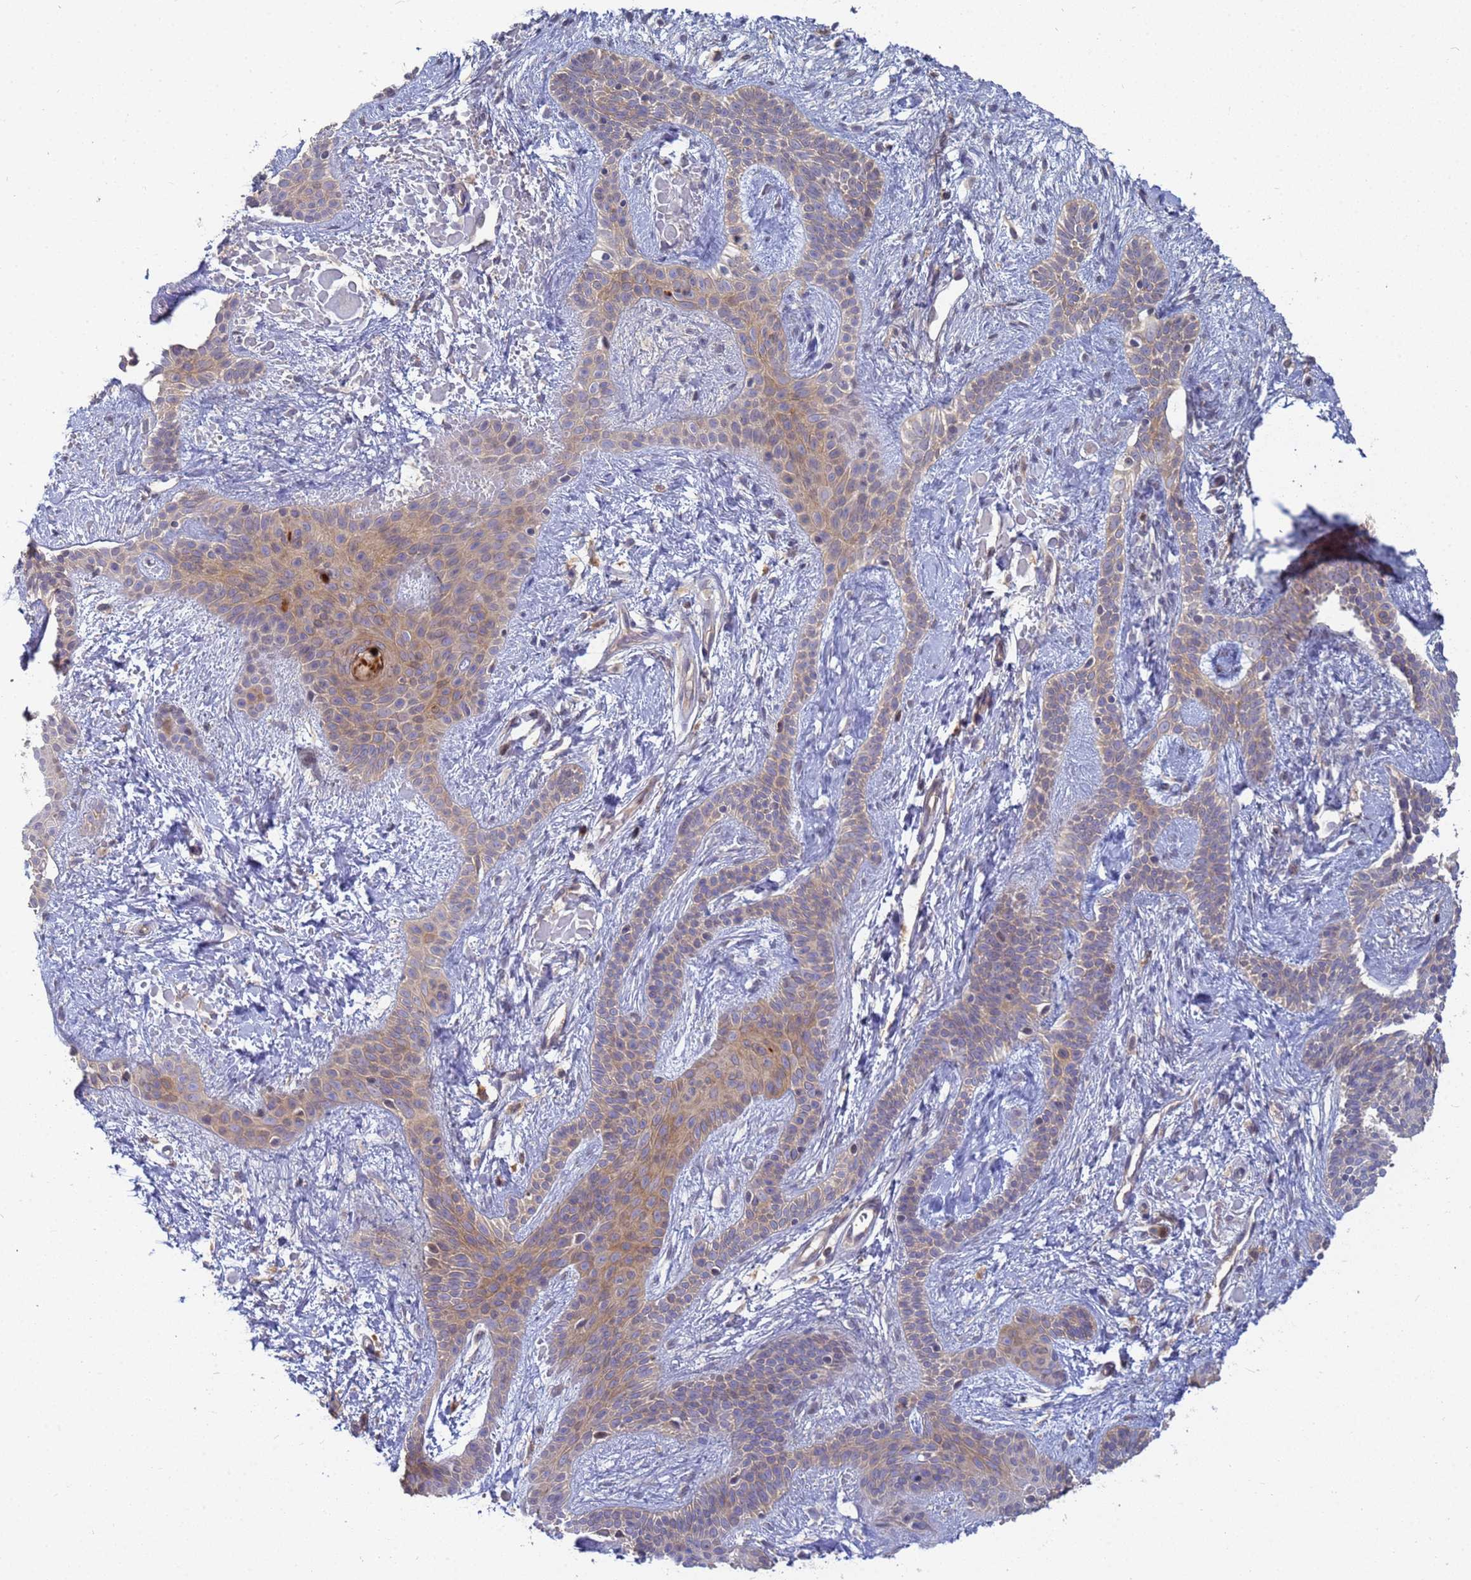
{"staining": {"intensity": "weak", "quantity": ">75%", "location": "cytoplasmic/membranous"}, "tissue": "skin cancer", "cell_type": "Tumor cells", "image_type": "cancer", "snomed": [{"axis": "morphology", "description": "Basal cell carcinoma"}, {"axis": "topography", "description": "Skin"}], "caption": "An IHC histopathology image of tumor tissue is shown. Protein staining in brown highlights weak cytoplasmic/membranous positivity in skin basal cell carcinoma within tumor cells. The staining was performed using DAB, with brown indicating positive protein expression. Nuclei are stained blue with hematoxylin.", "gene": "SHARPIN", "patient": {"sex": "male", "age": 78}}